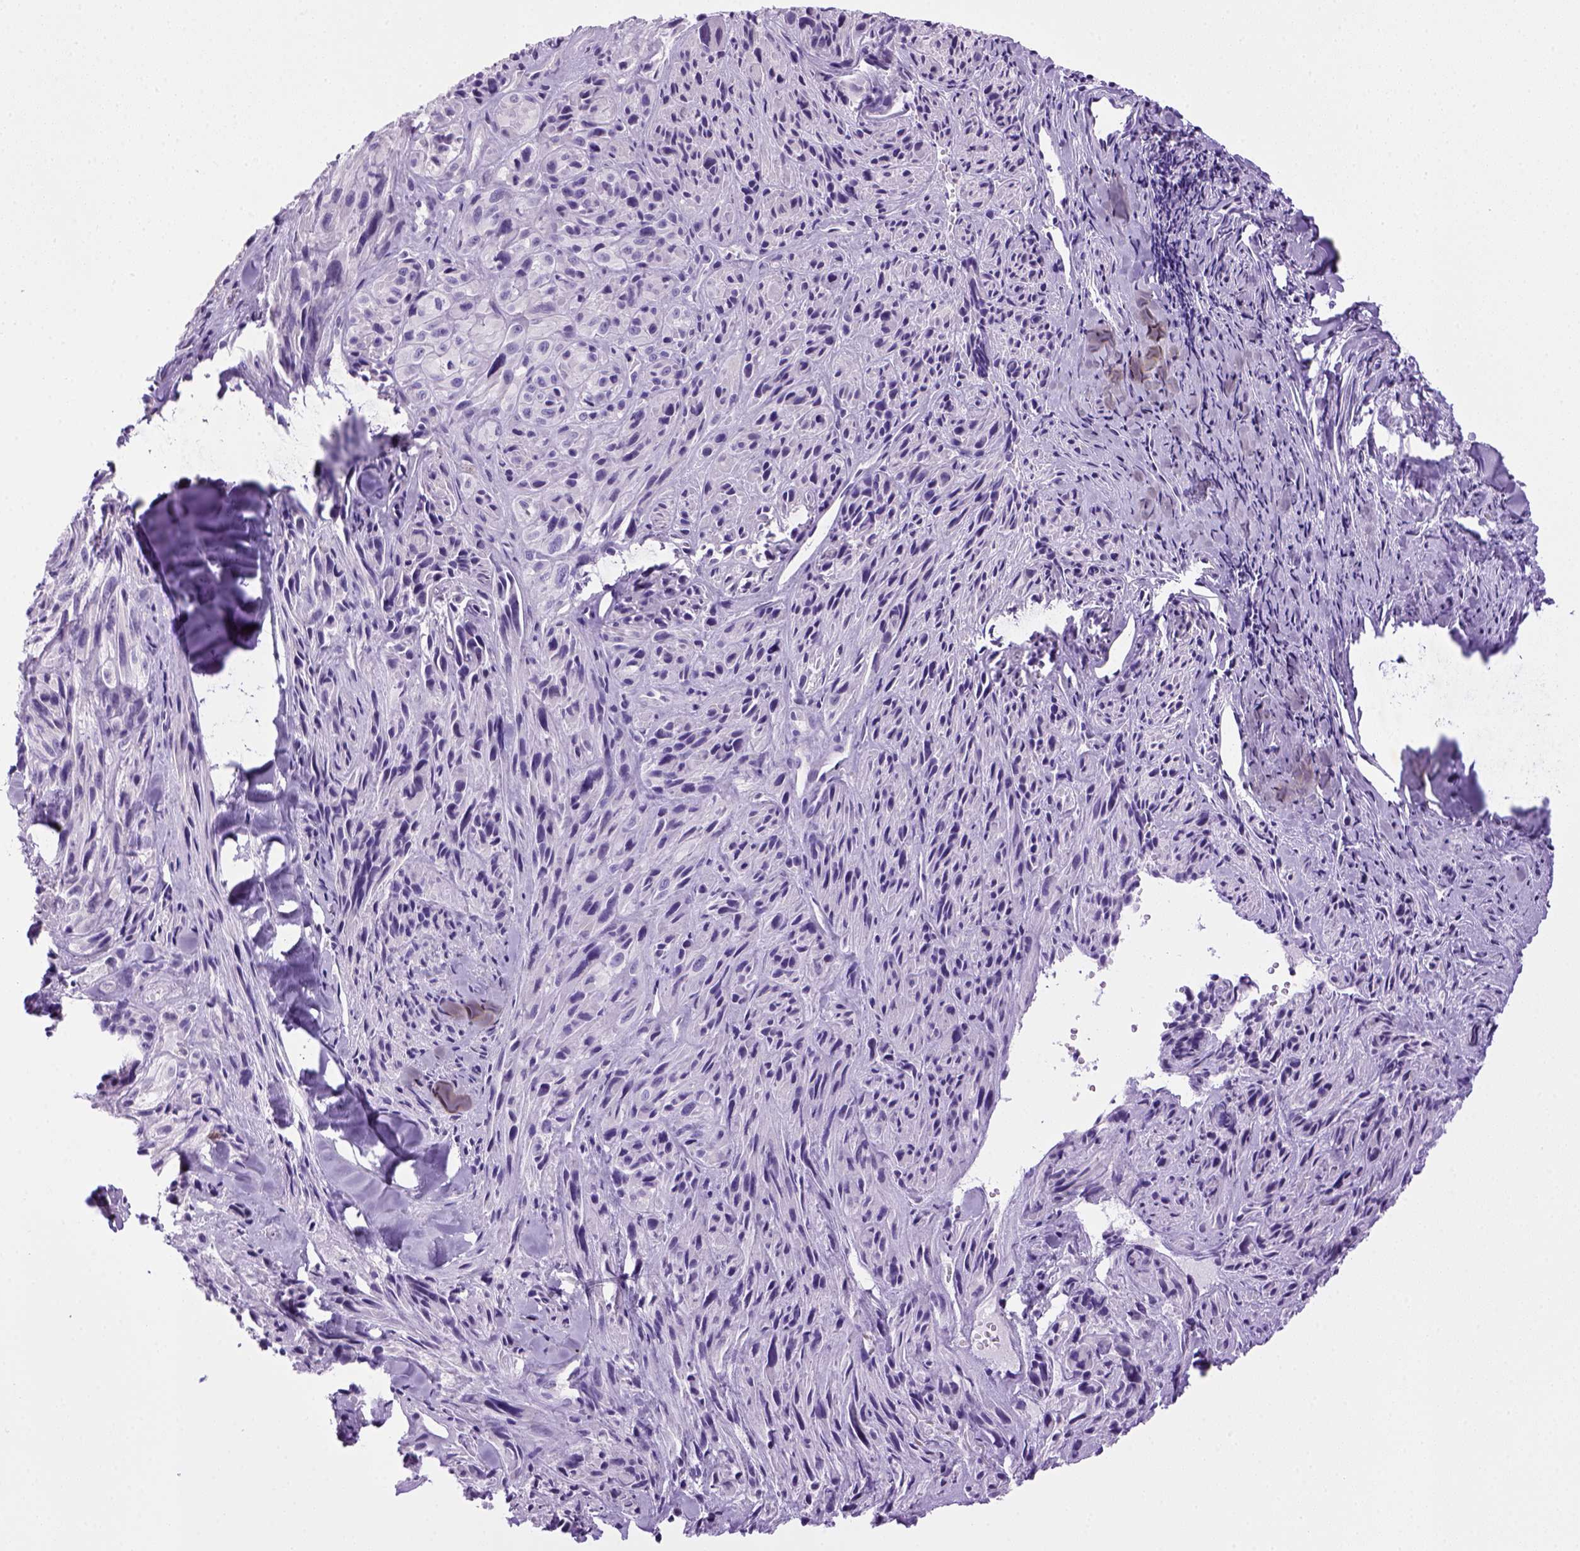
{"staining": {"intensity": "negative", "quantity": "none", "location": "none"}, "tissue": "melanoma", "cell_type": "Tumor cells", "image_type": "cancer", "snomed": [{"axis": "morphology", "description": "Malignant melanoma, NOS"}, {"axis": "topography", "description": "Skin"}], "caption": "IHC photomicrograph of neoplastic tissue: human melanoma stained with DAB (3,3'-diaminobenzidine) exhibits no significant protein staining in tumor cells.", "gene": "SGCG", "patient": {"sex": "male", "age": 67}}